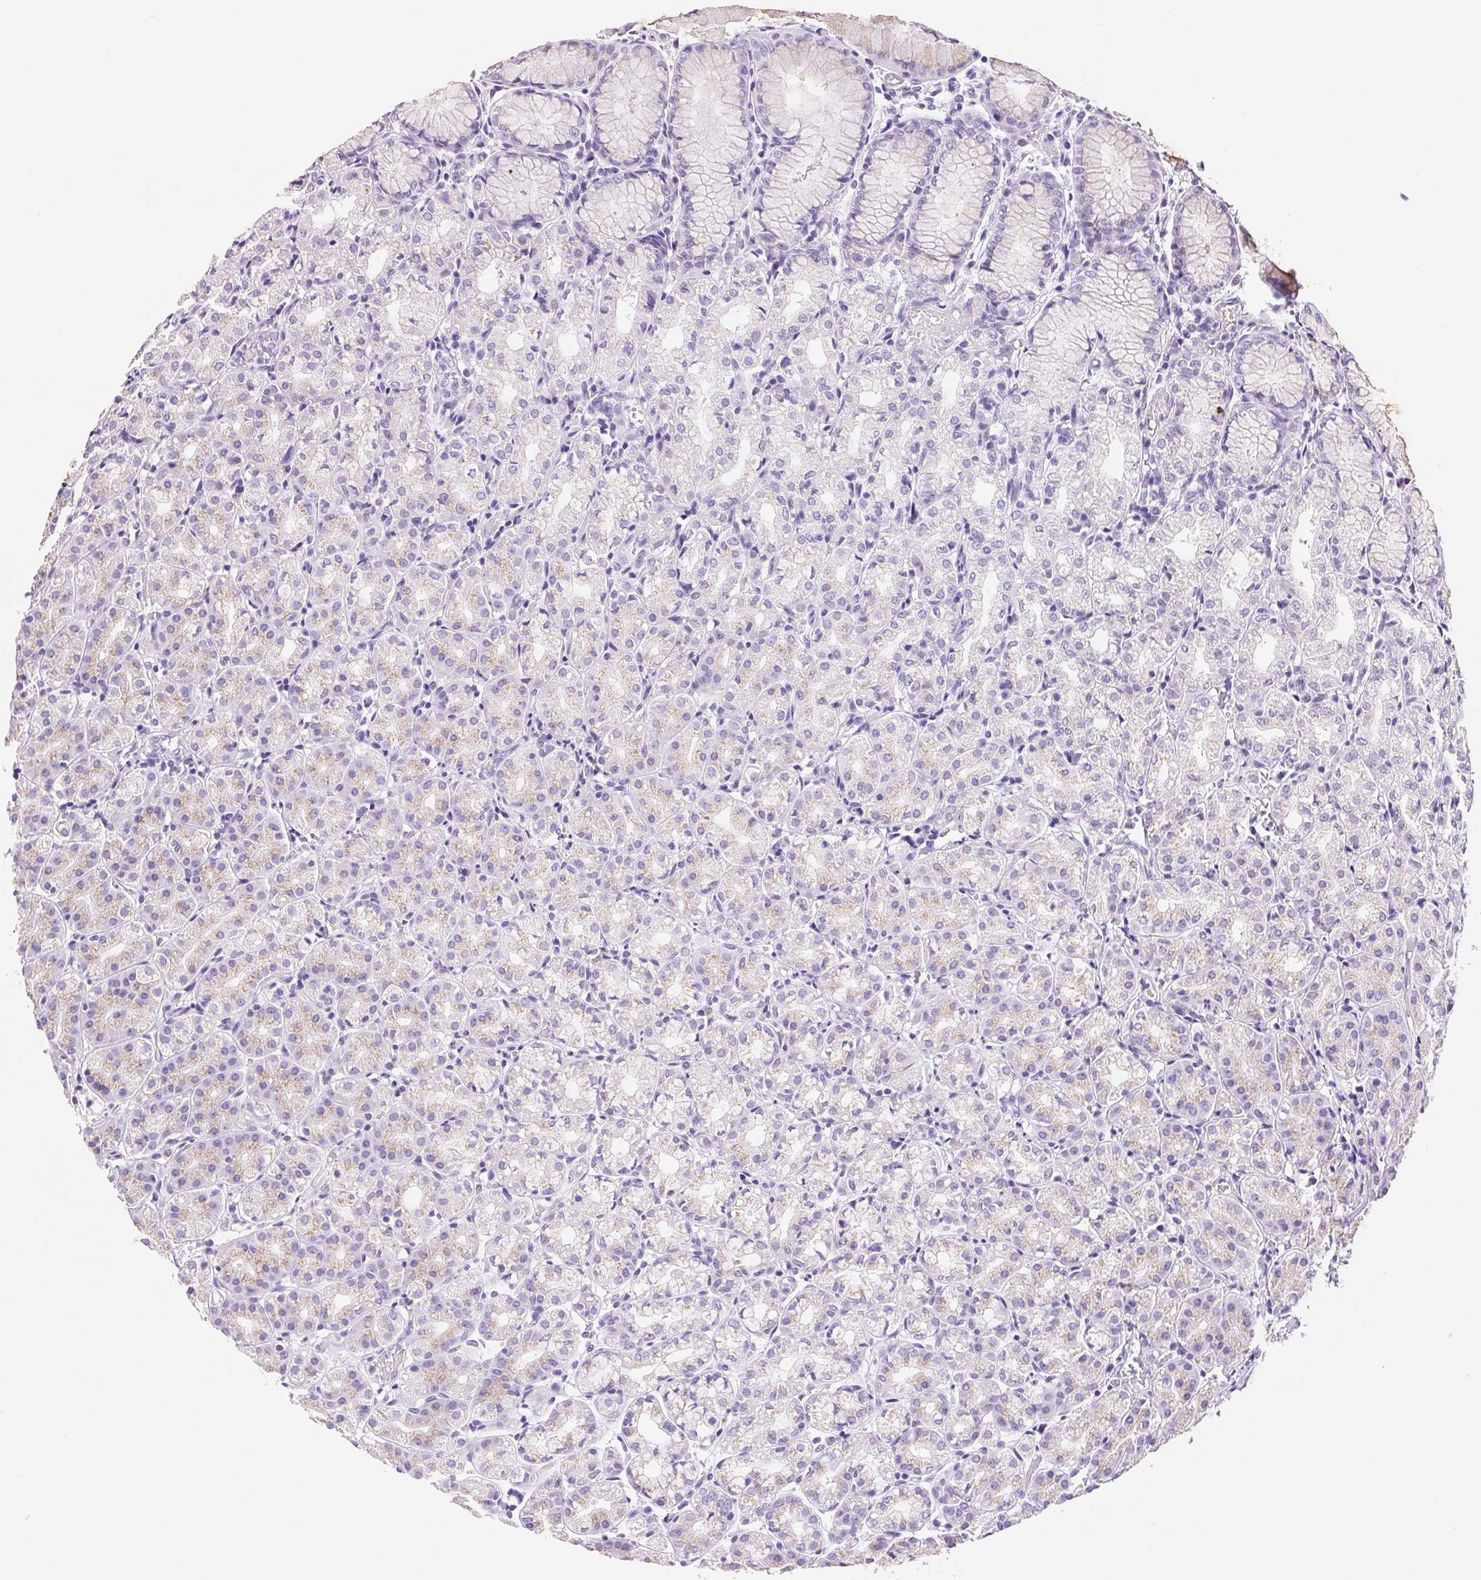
{"staining": {"intensity": "weak", "quantity": "<25%", "location": "cytoplasmic/membranous"}, "tissue": "stomach", "cell_type": "Glandular cells", "image_type": "normal", "snomed": [{"axis": "morphology", "description": "Normal tissue, NOS"}, {"axis": "topography", "description": "Stomach"}], "caption": "IHC histopathology image of unremarkable stomach: stomach stained with DAB displays no significant protein staining in glandular cells.", "gene": "SERPINB3", "patient": {"sex": "female", "age": 57}}